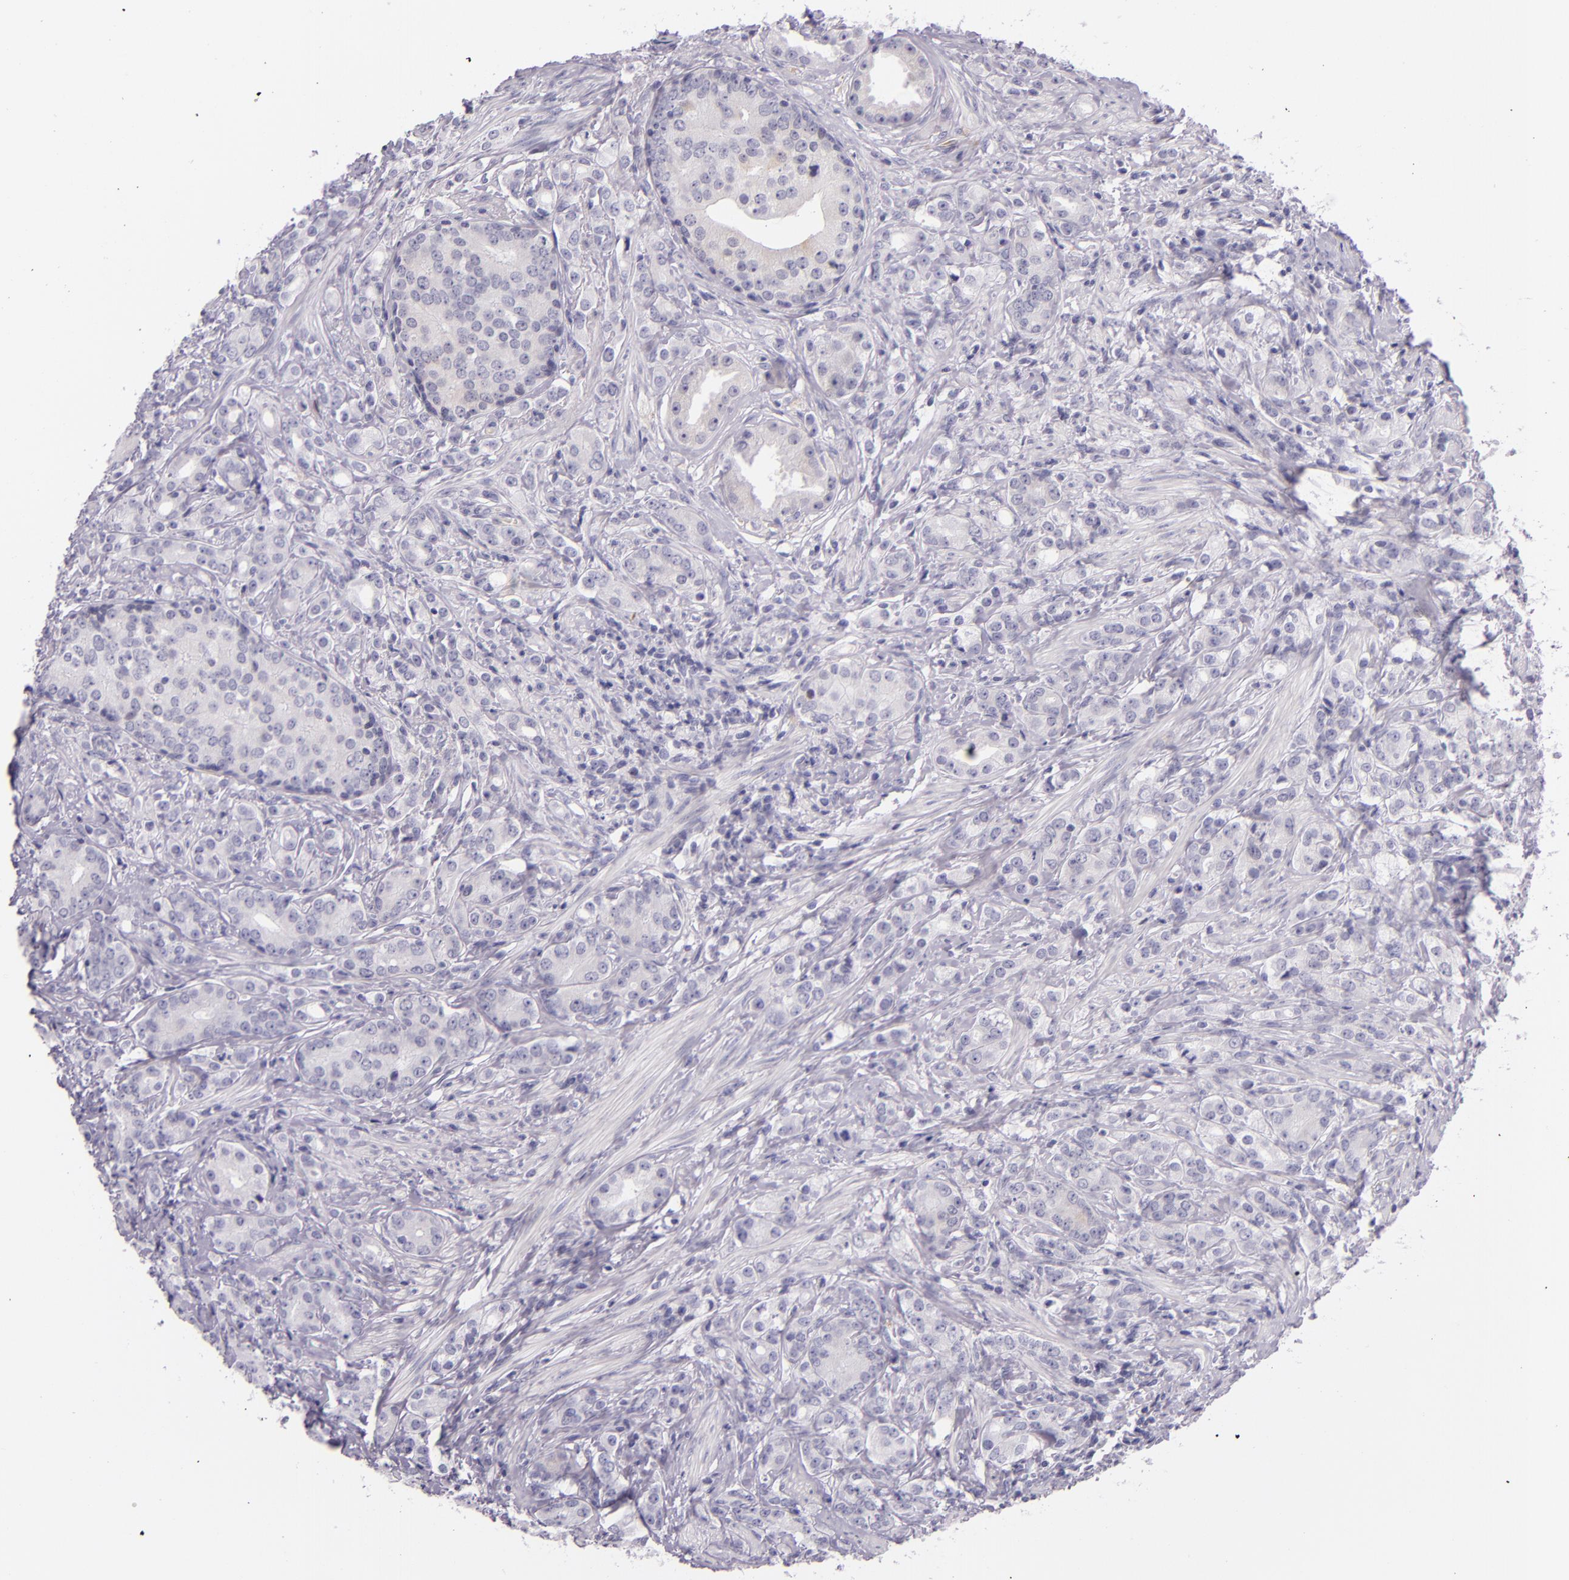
{"staining": {"intensity": "negative", "quantity": "none", "location": "none"}, "tissue": "prostate cancer", "cell_type": "Tumor cells", "image_type": "cancer", "snomed": [{"axis": "morphology", "description": "Adenocarcinoma, Medium grade"}, {"axis": "topography", "description": "Prostate"}], "caption": "The image shows no staining of tumor cells in prostate cancer (adenocarcinoma (medium-grade)).", "gene": "HSP90AA1", "patient": {"sex": "male", "age": 59}}